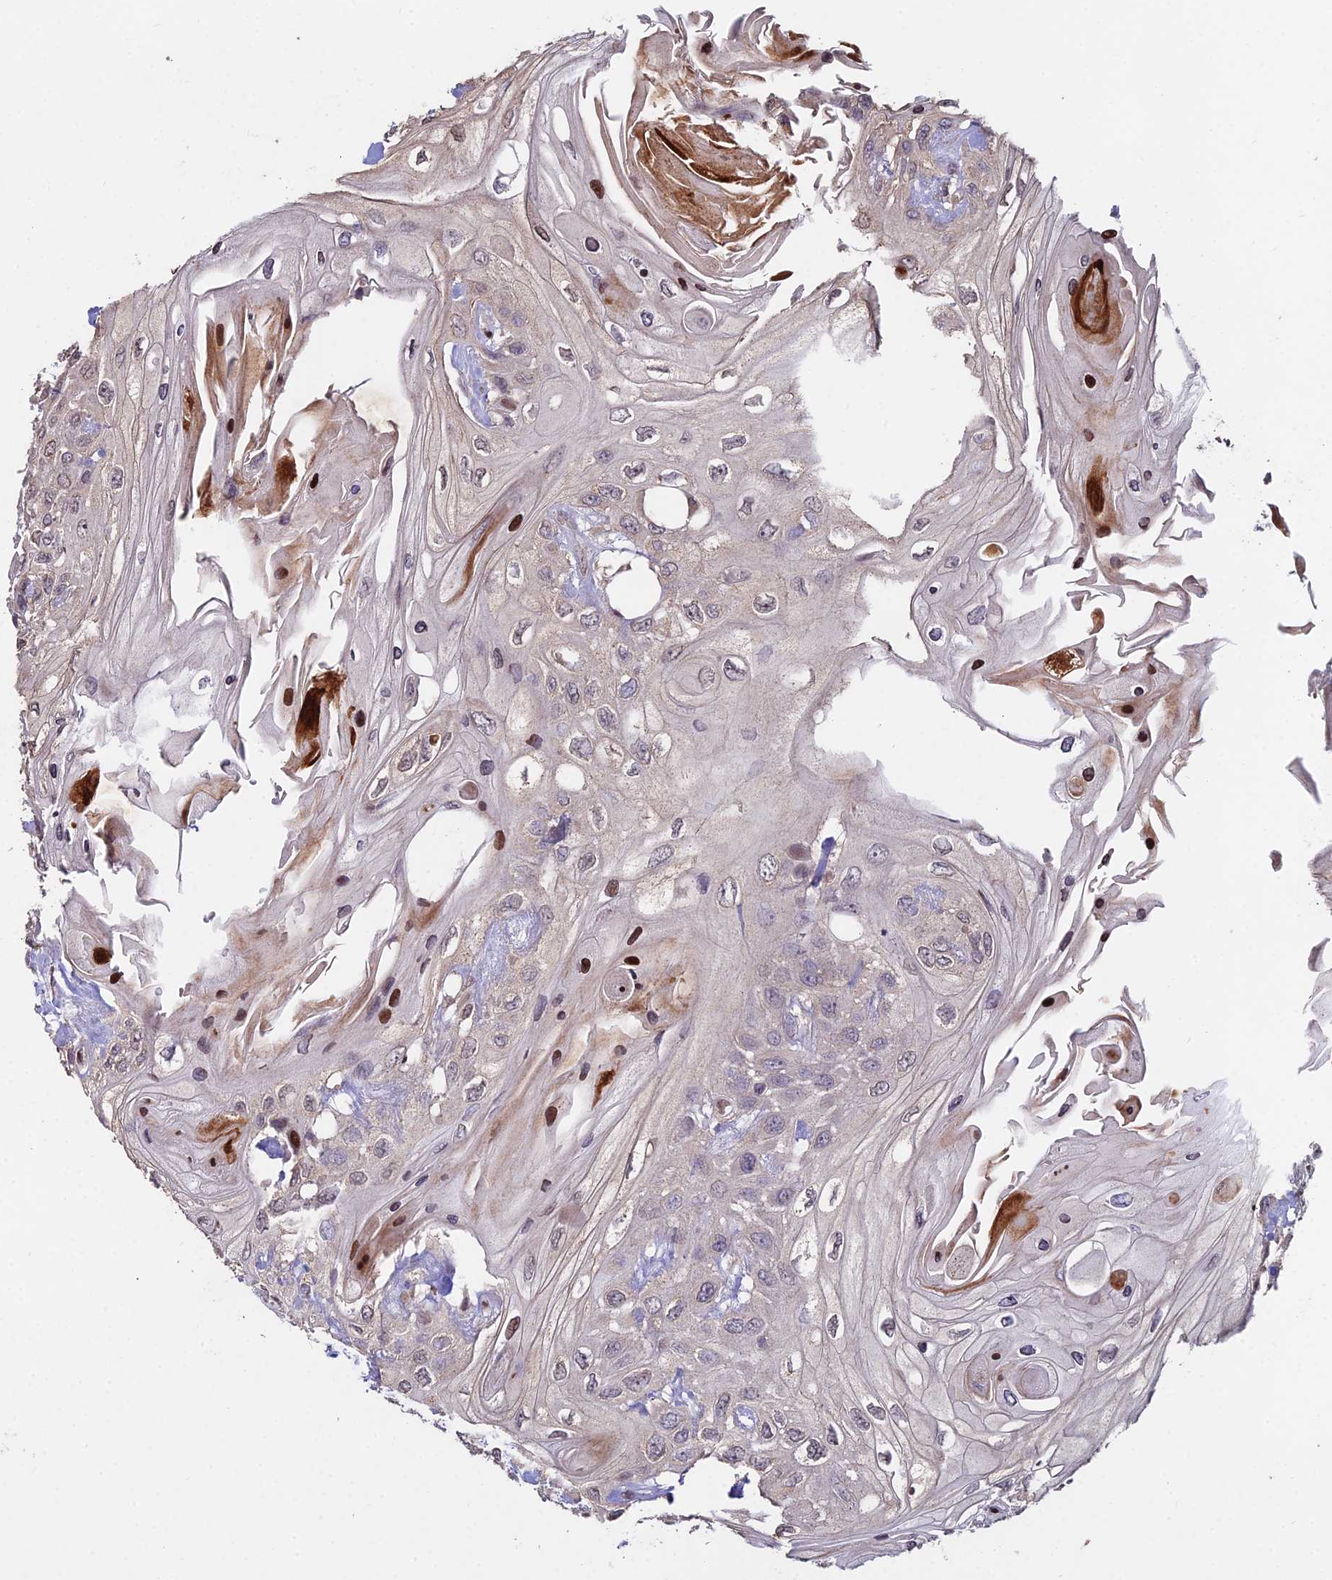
{"staining": {"intensity": "weak", "quantity": "<25%", "location": "cytoplasmic/membranous,nuclear"}, "tissue": "head and neck cancer", "cell_type": "Tumor cells", "image_type": "cancer", "snomed": [{"axis": "morphology", "description": "Squamous cell carcinoma, NOS"}, {"axis": "topography", "description": "Head-Neck"}], "caption": "Squamous cell carcinoma (head and neck) stained for a protein using immunohistochemistry reveals no staining tumor cells.", "gene": "RBMS2", "patient": {"sex": "female", "age": 43}}